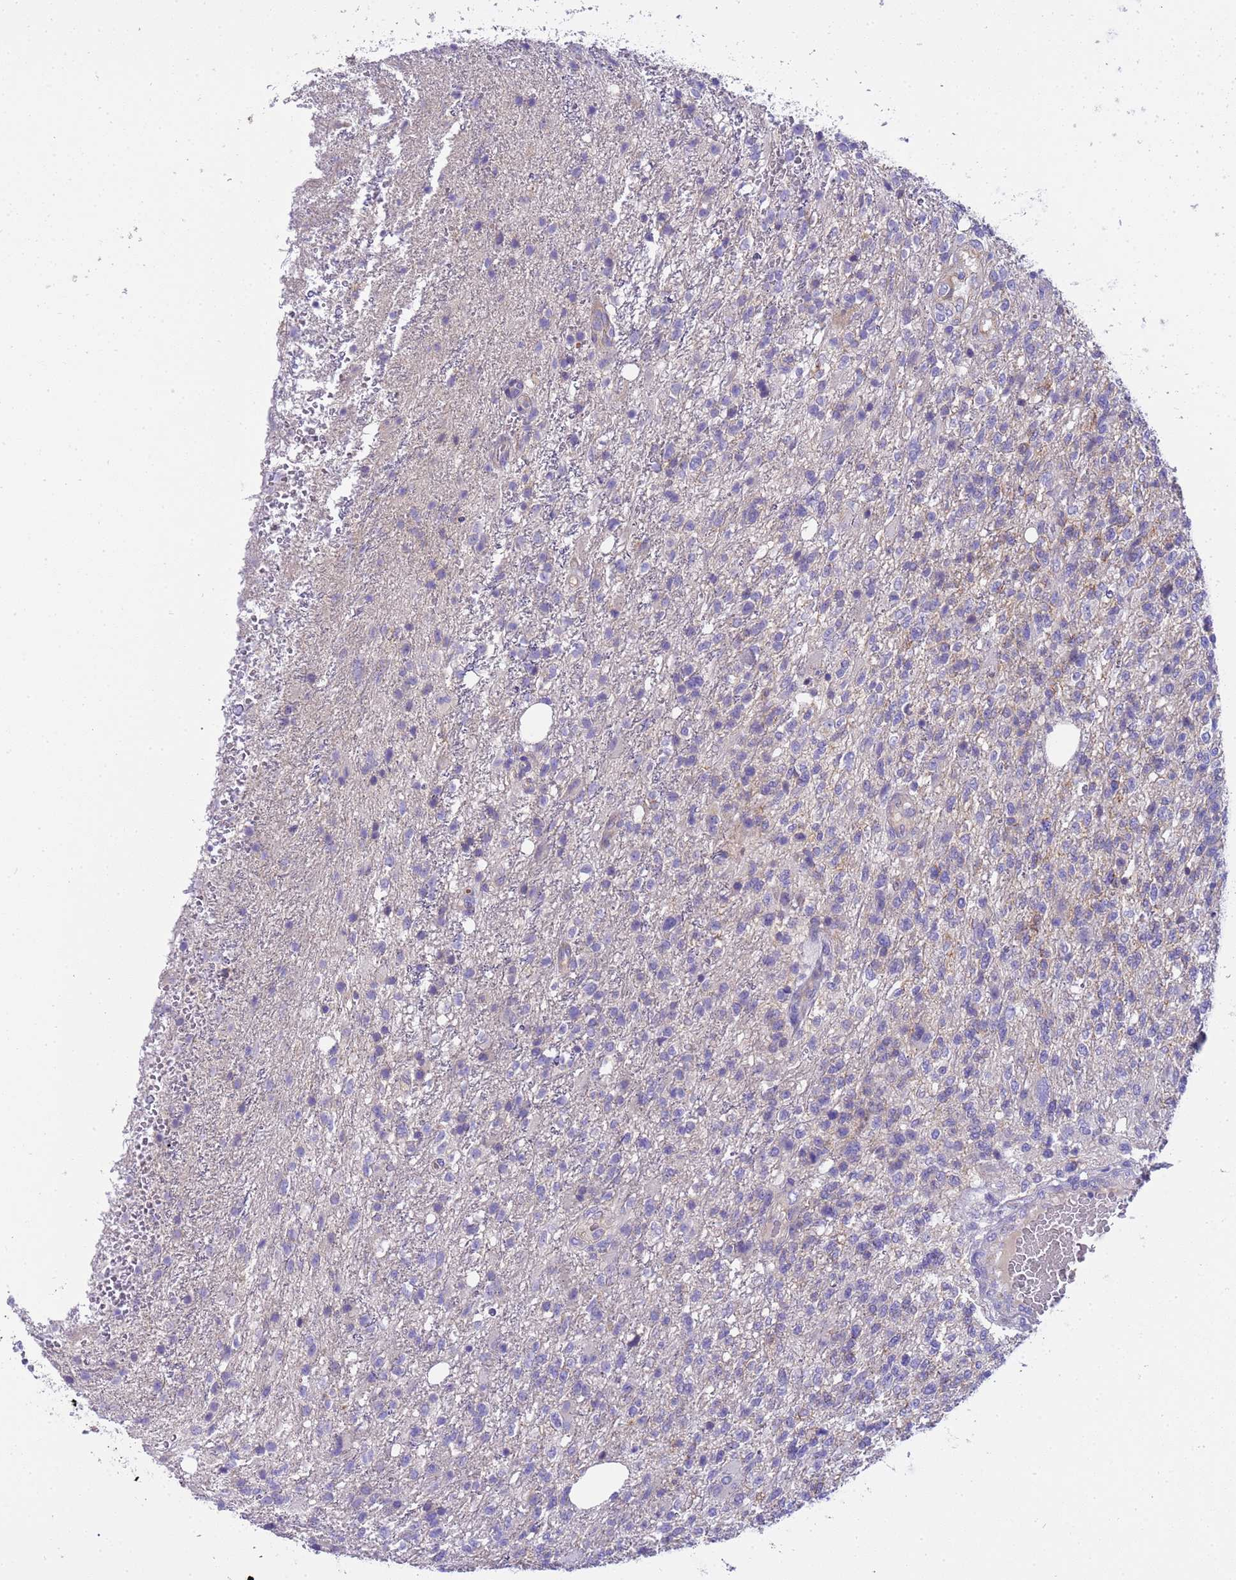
{"staining": {"intensity": "negative", "quantity": "none", "location": "none"}, "tissue": "glioma", "cell_type": "Tumor cells", "image_type": "cancer", "snomed": [{"axis": "morphology", "description": "Glioma, malignant, High grade"}, {"axis": "topography", "description": "Brain"}], "caption": "The IHC photomicrograph has no significant expression in tumor cells of glioma tissue. (DAB immunohistochemistry (IHC), high magnification).", "gene": "RIPPLY2", "patient": {"sex": "male", "age": 56}}